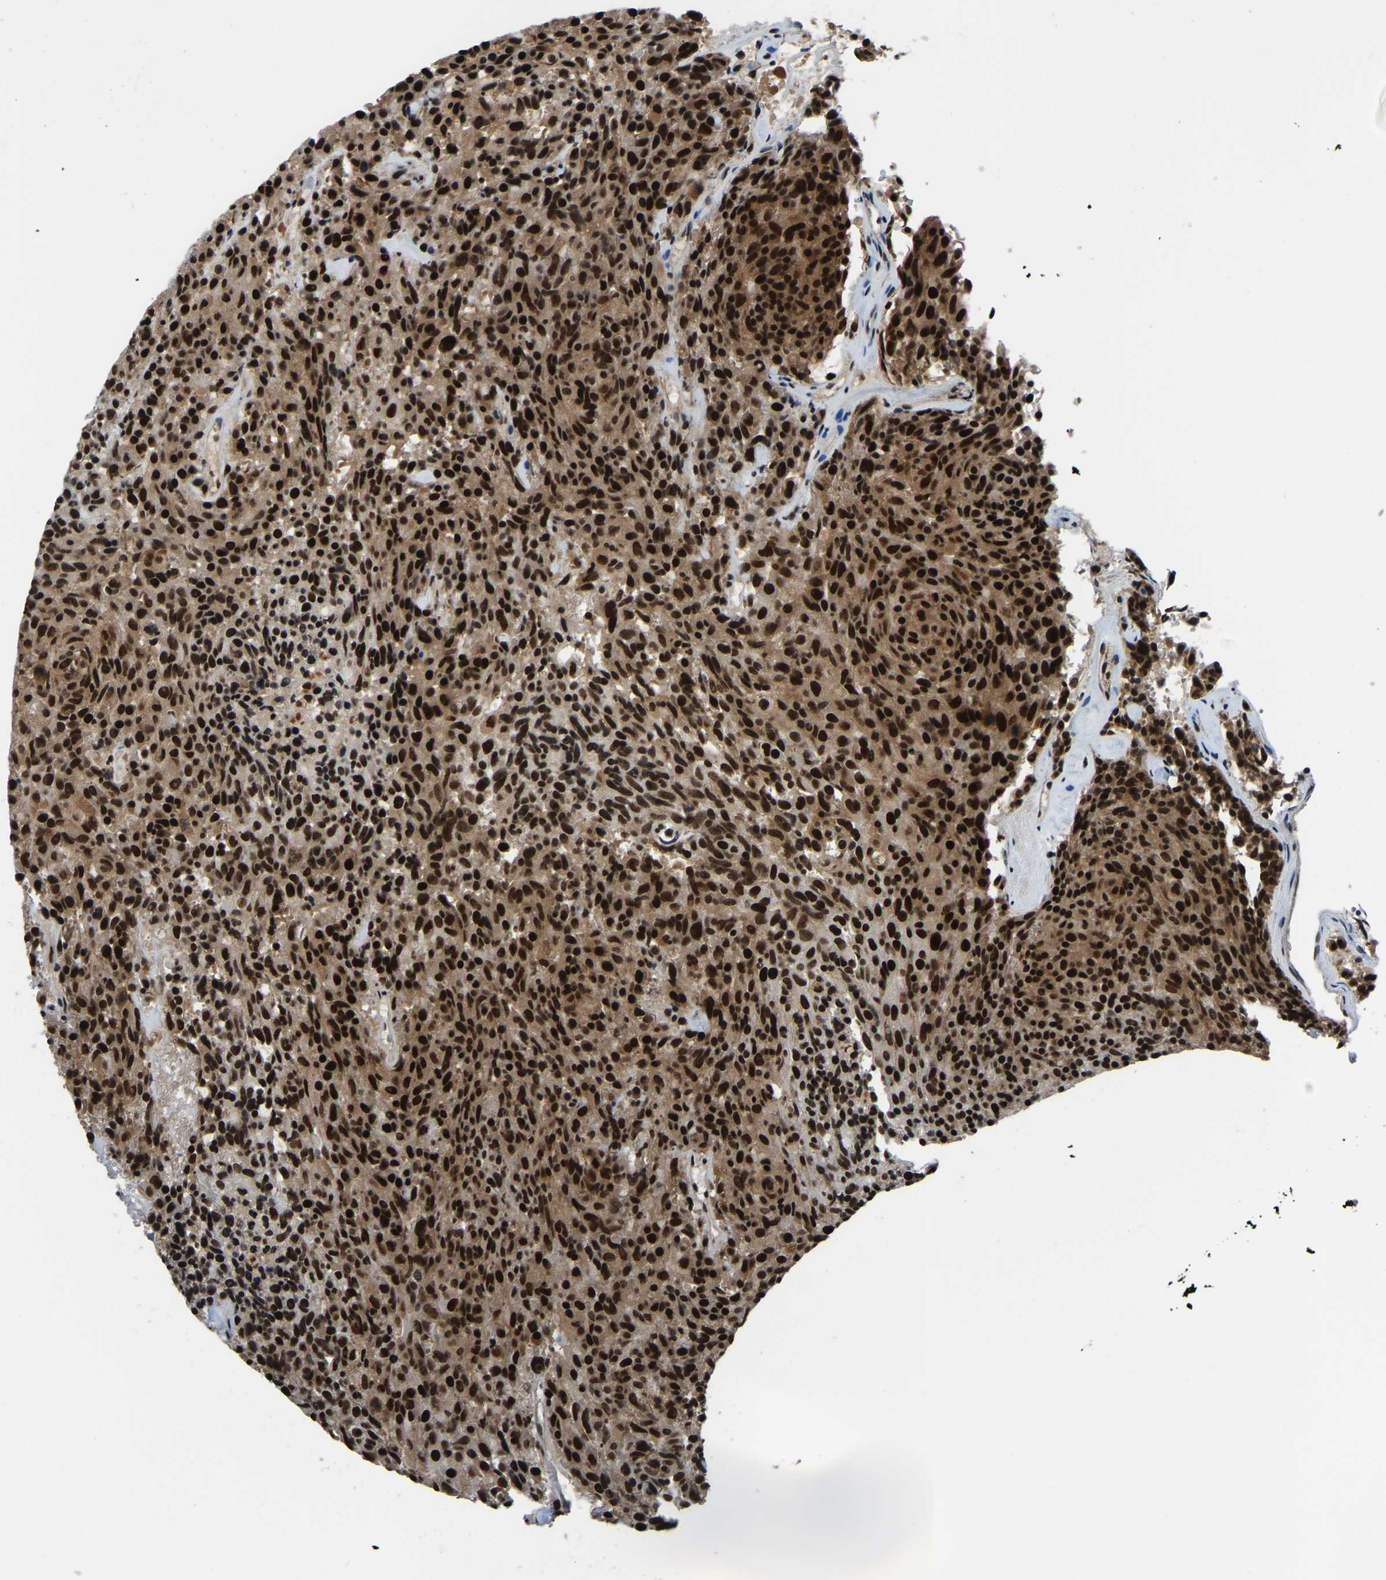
{"staining": {"intensity": "strong", "quantity": ">75%", "location": "nuclear"}, "tissue": "carcinoid", "cell_type": "Tumor cells", "image_type": "cancer", "snomed": [{"axis": "morphology", "description": "Carcinoid, malignant, NOS"}, {"axis": "topography", "description": "Pancreas"}], "caption": "Protein expression by IHC exhibits strong nuclear positivity in approximately >75% of tumor cells in malignant carcinoid.", "gene": "TBL1XR1", "patient": {"sex": "female", "age": 54}}